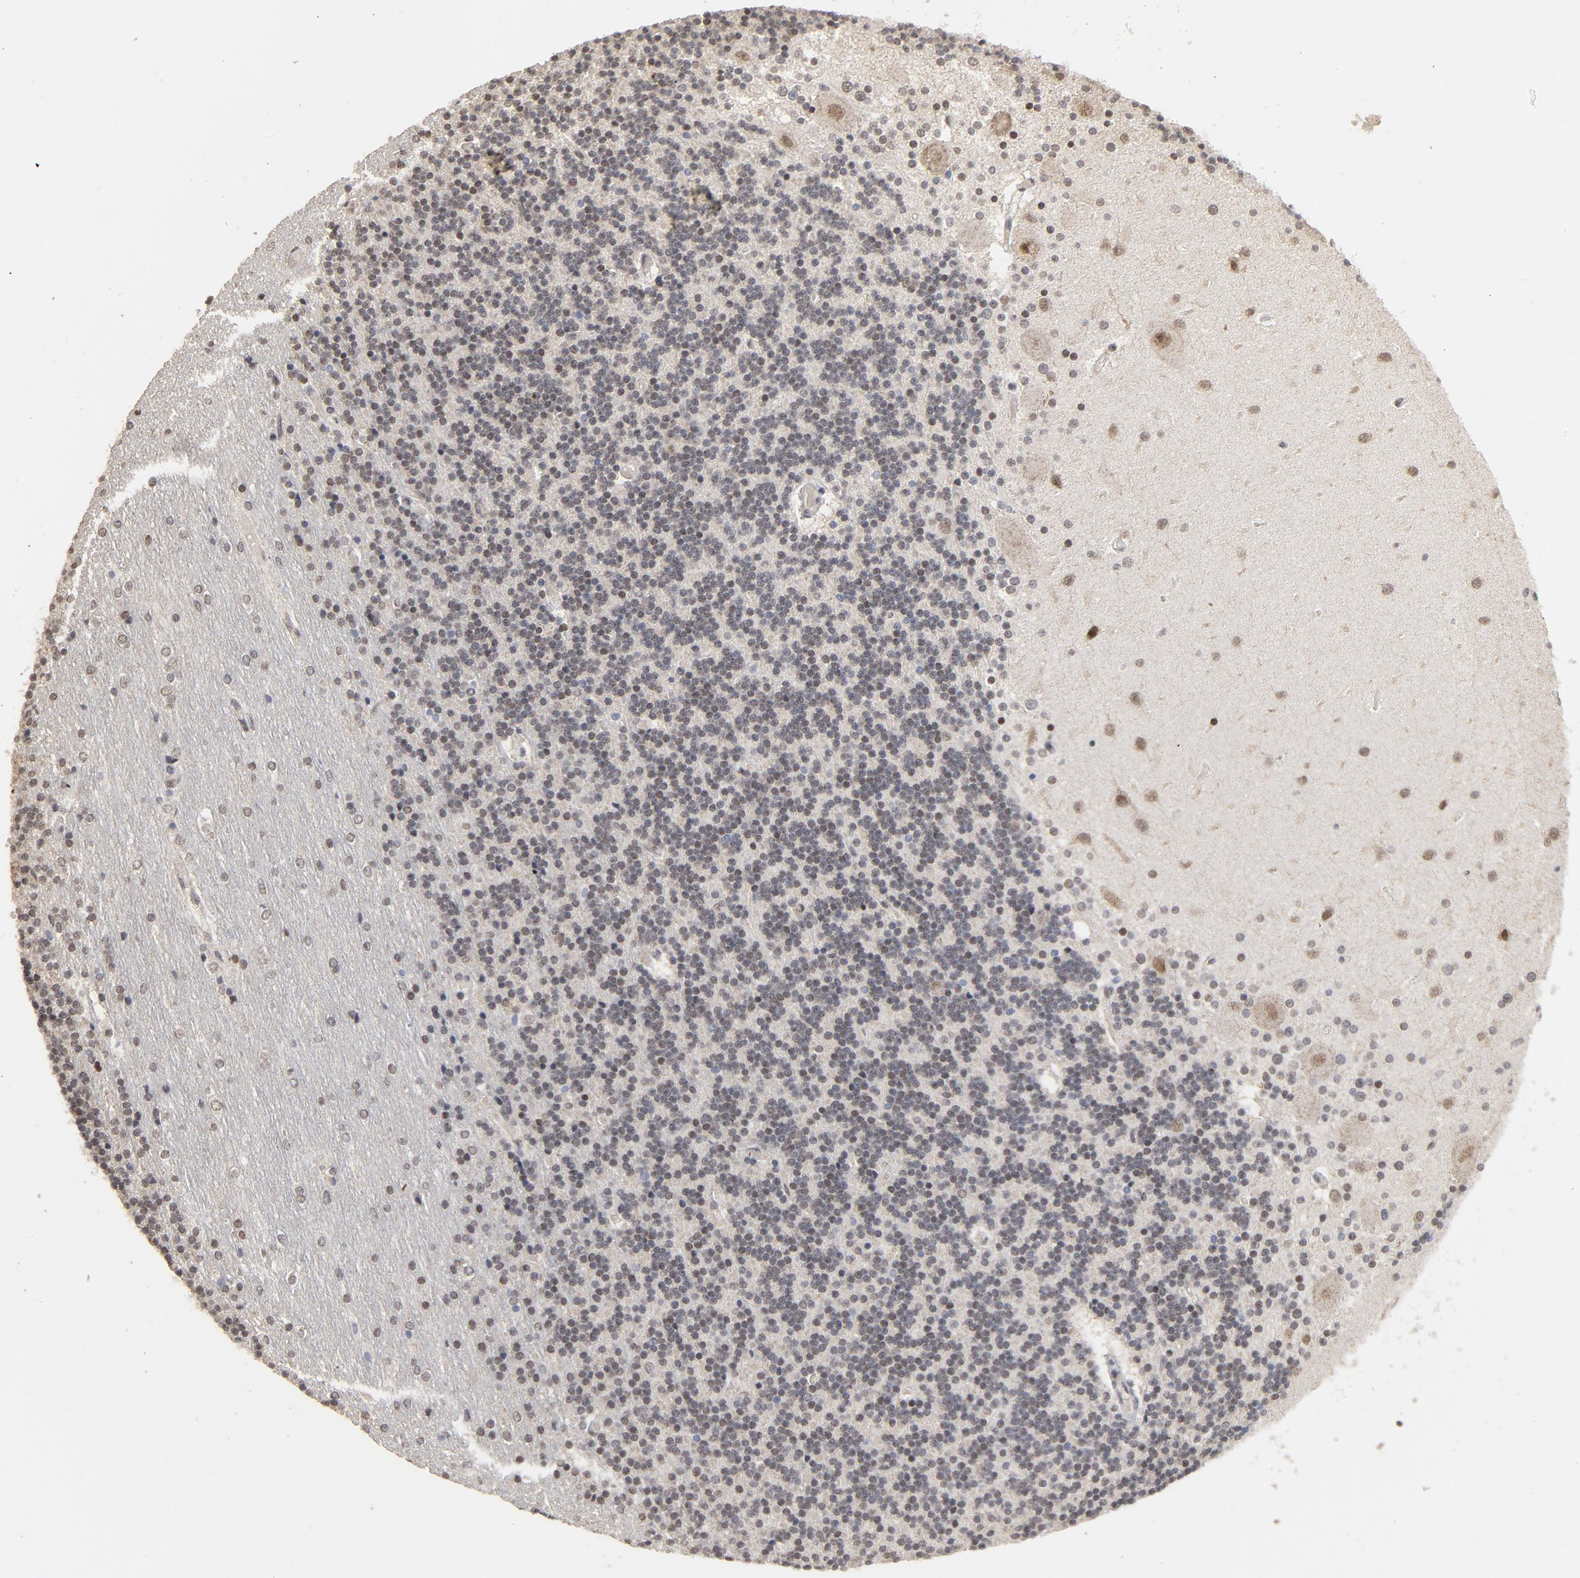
{"staining": {"intensity": "strong", "quantity": "25%-75%", "location": "nuclear"}, "tissue": "cerebellum", "cell_type": "Cells in granular layer", "image_type": "normal", "snomed": [{"axis": "morphology", "description": "Normal tissue, NOS"}, {"axis": "topography", "description": "Cerebellum"}], "caption": "The histopathology image reveals staining of unremarkable cerebellum, revealing strong nuclear protein positivity (brown color) within cells in granular layer.", "gene": "TP53RK", "patient": {"sex": "female", "age": 54}}